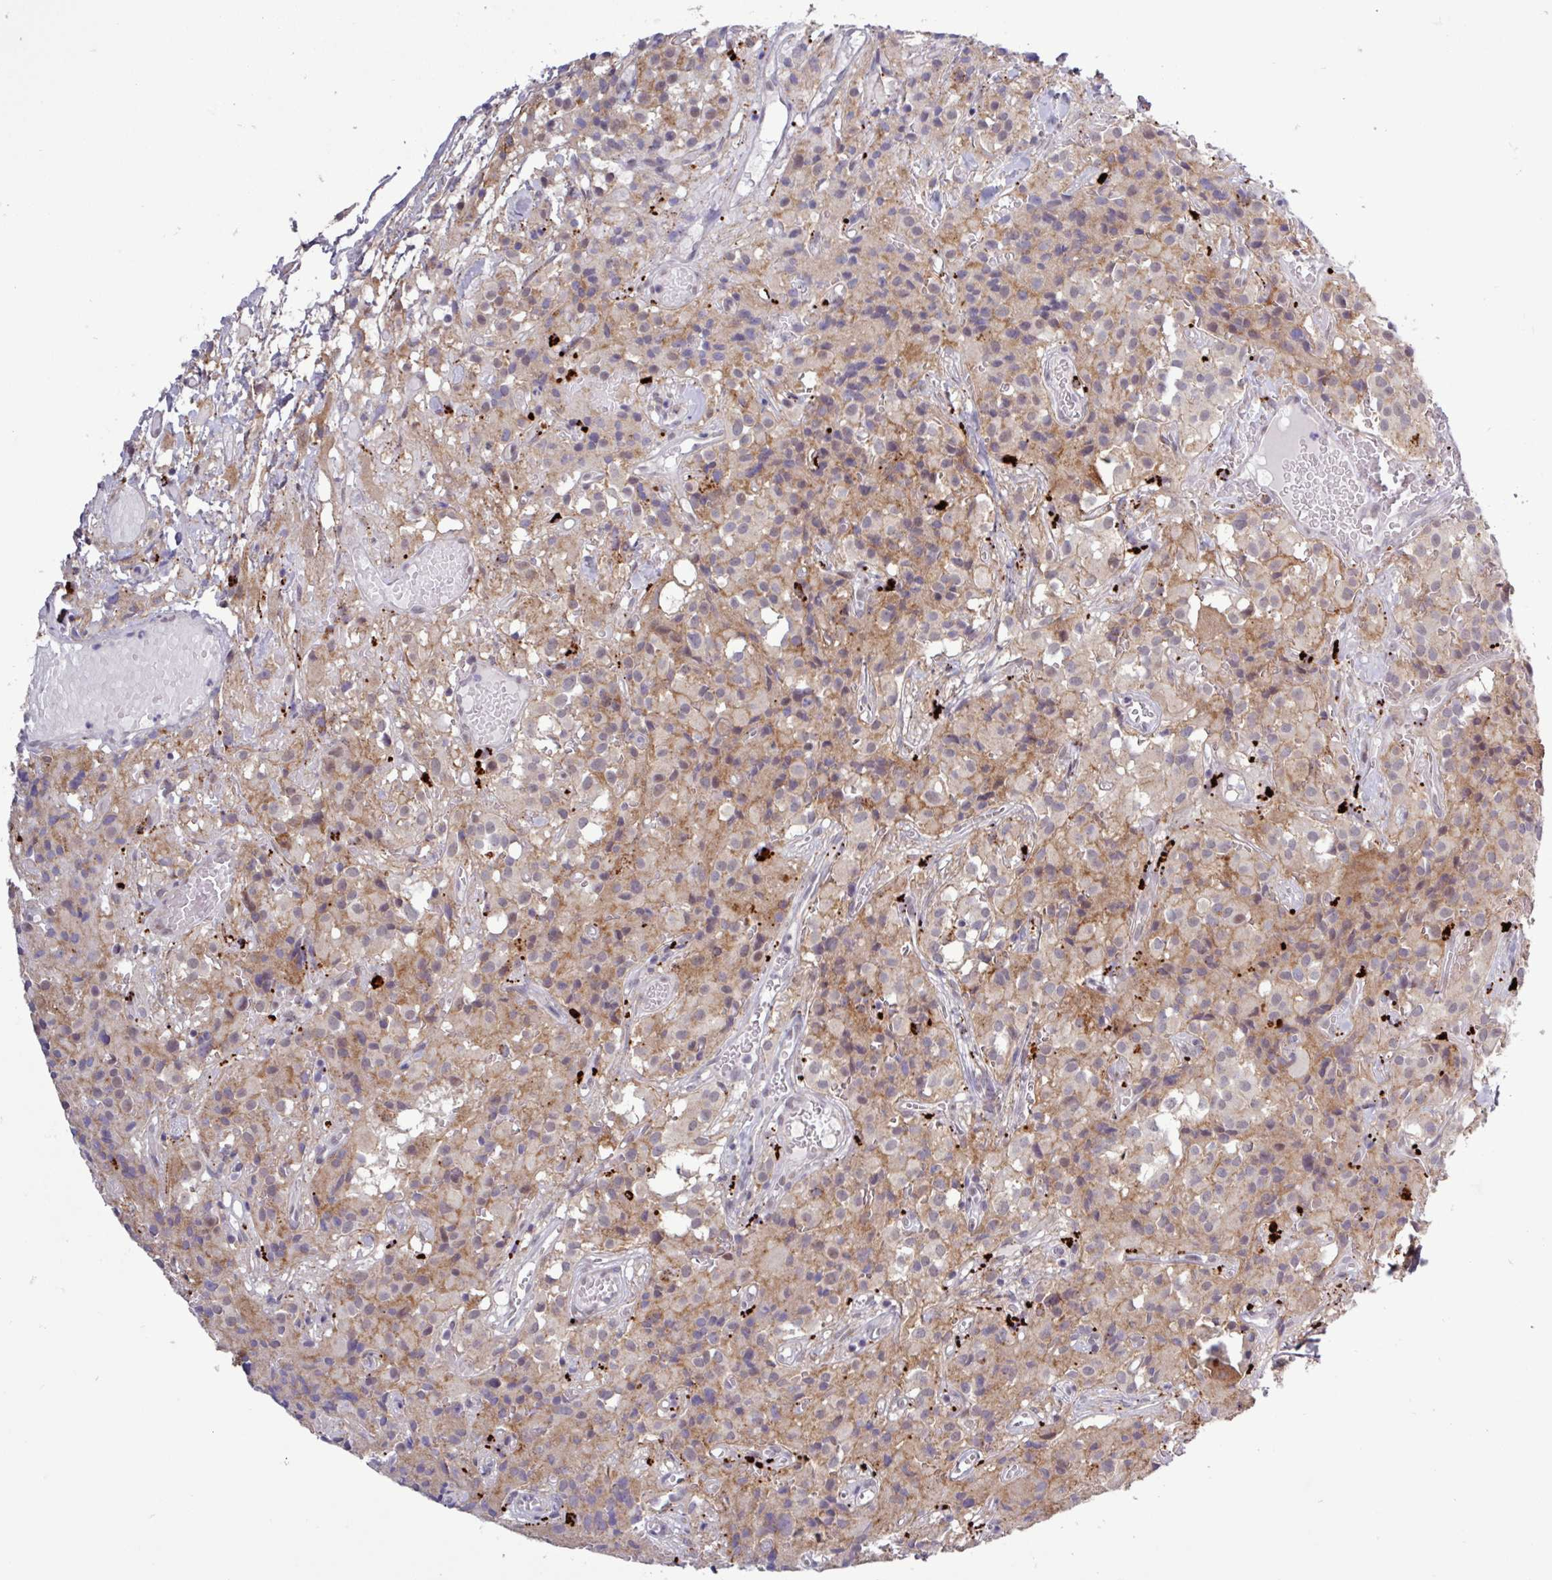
{"staining": {"intensity": "negative", "quantity": "none", "location": "none"}, "tissue": "glioma", "cell_type": "Tumor cells", "image_type": "cancer", "snomed": [{"axis": "morphology", "description": "Glioma, malignant, Low grade"}, {"axis": "topography", "description": "Brain"}], "caption": "Immunohistochemical staining of human glioma shows no significant expression in tumor cells.", "gene": "AMIGO2", "patient": {"sex": "male", "age": 42}}